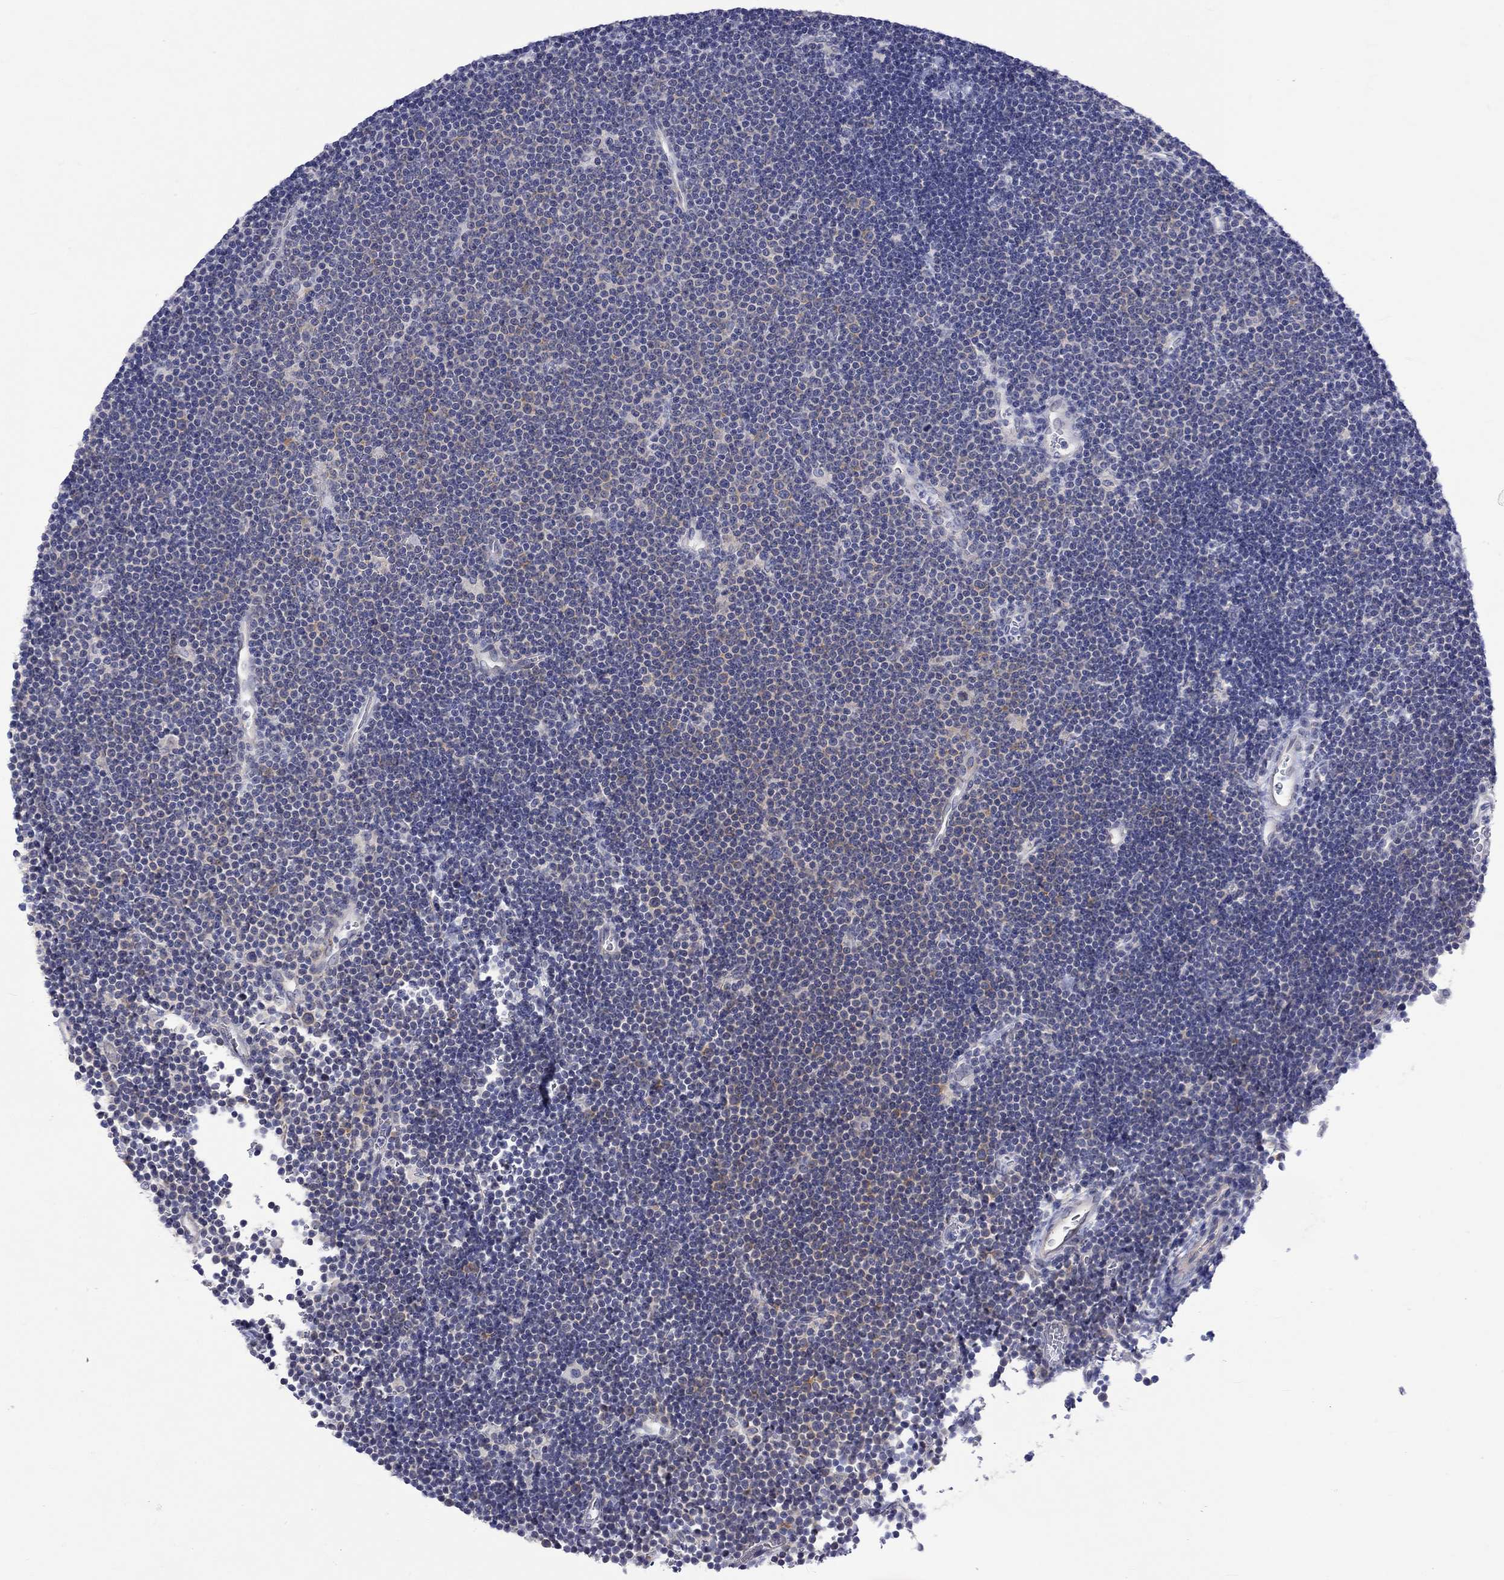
{"staining": {"intensity": "negative", "quantity": "none", "location": "none"}, "tissue": "lymphoma", "cell_type": "Tumor cells", "image_type": "cancer", "snomed": [{"axis": "morphology", "description": "Malignant lymphoma, non-Hodgkin's type, Low grade"}, {"axis": "topography", "description": "Brain"}], "caption": "Immunohistochemistry of lymphoma reveals no expression in tumor cells.", "gene": "CERS1", "patient": {"sex": "female", "age": 66}}